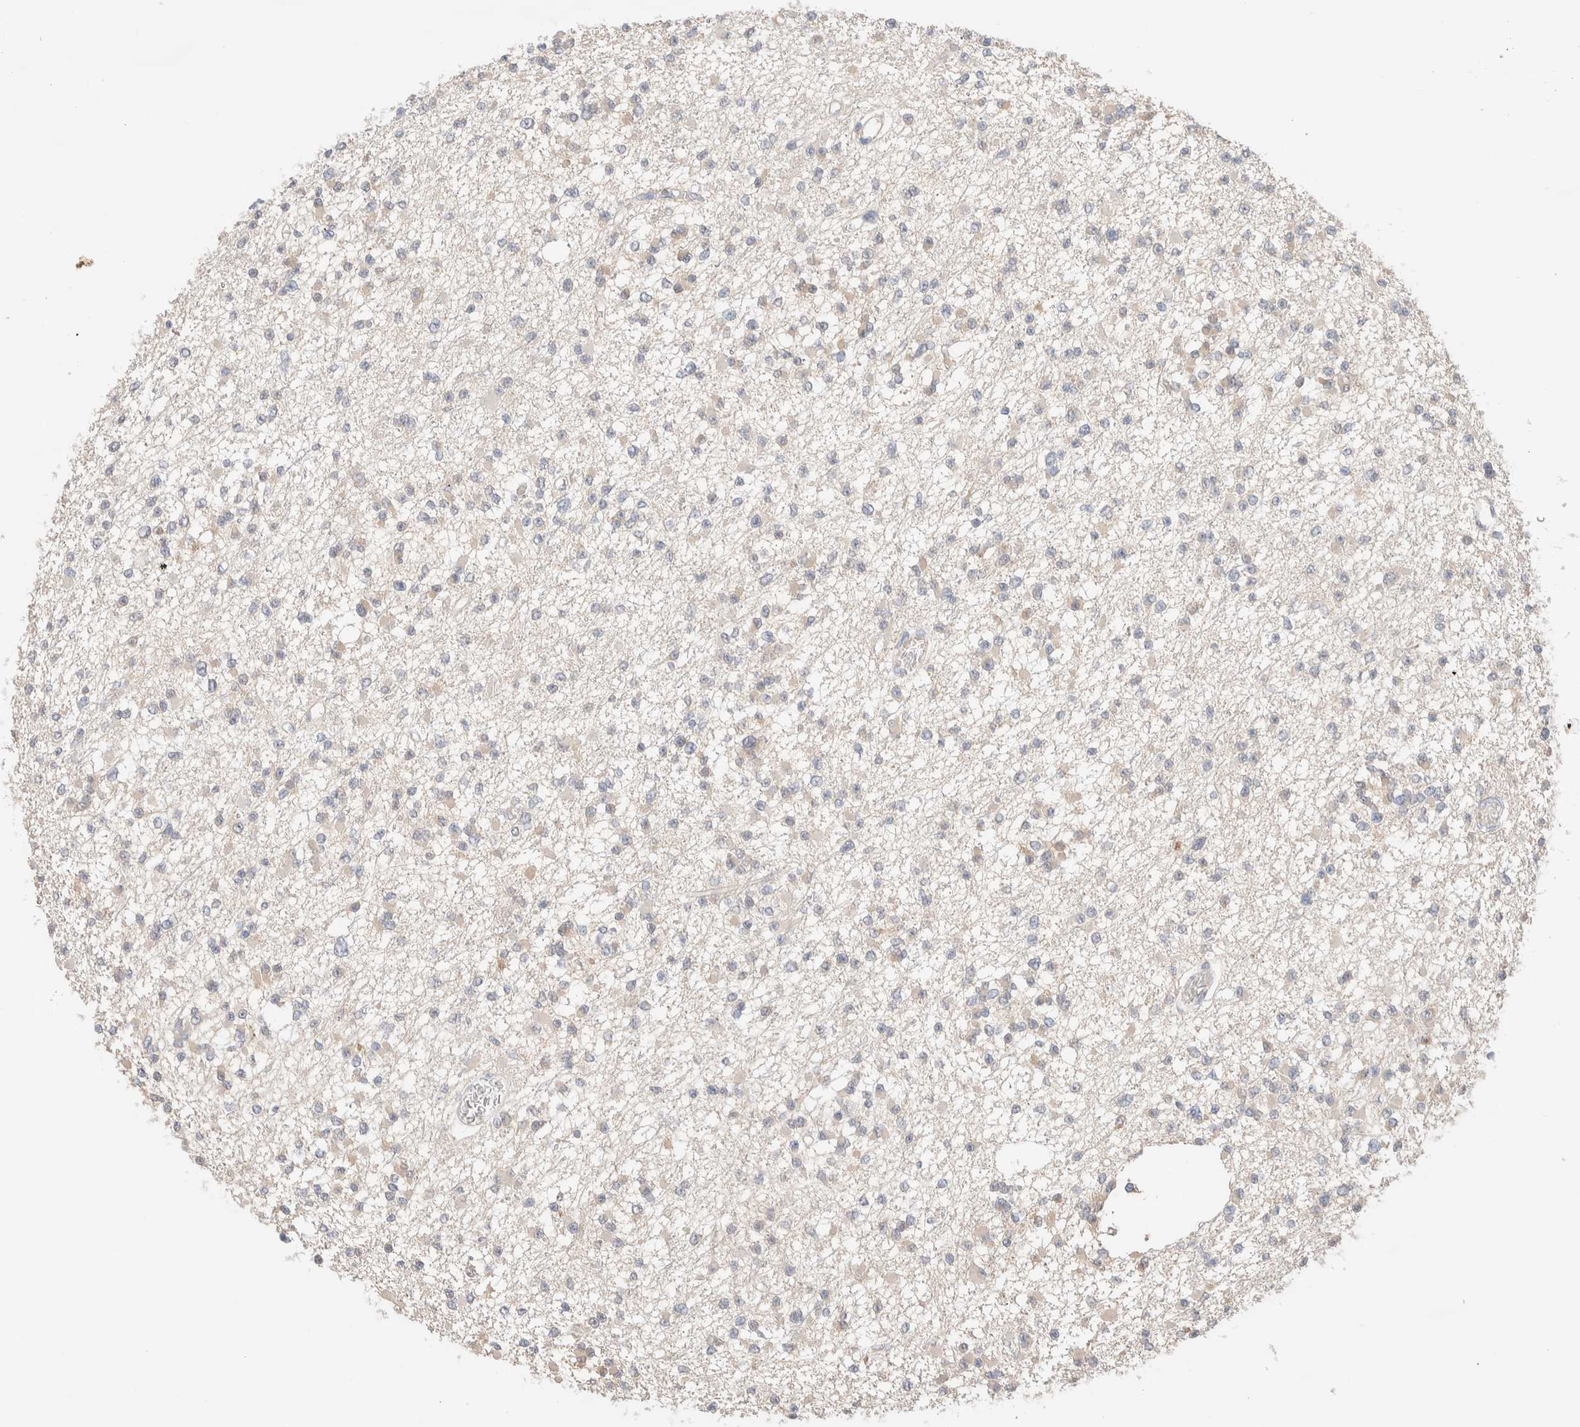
{"staining": {"intensity": "negative", "quantity": "none", "location": "none"}, "tissue": "glioma", "cell_type": "Tumor cells", "image_type": "cancer", "snomed": [{"axis": "morphology", "description": "Glioma, malignant, Low grade"}, {"axis": "topography", "description": "Brain"}], "caption": "Malignant low-grade glioma was stained to show a protein in brown. There is no significant staining in tumor cells.", "gene": "RIDA", "patient": {"sex": "female", "age": 22}}